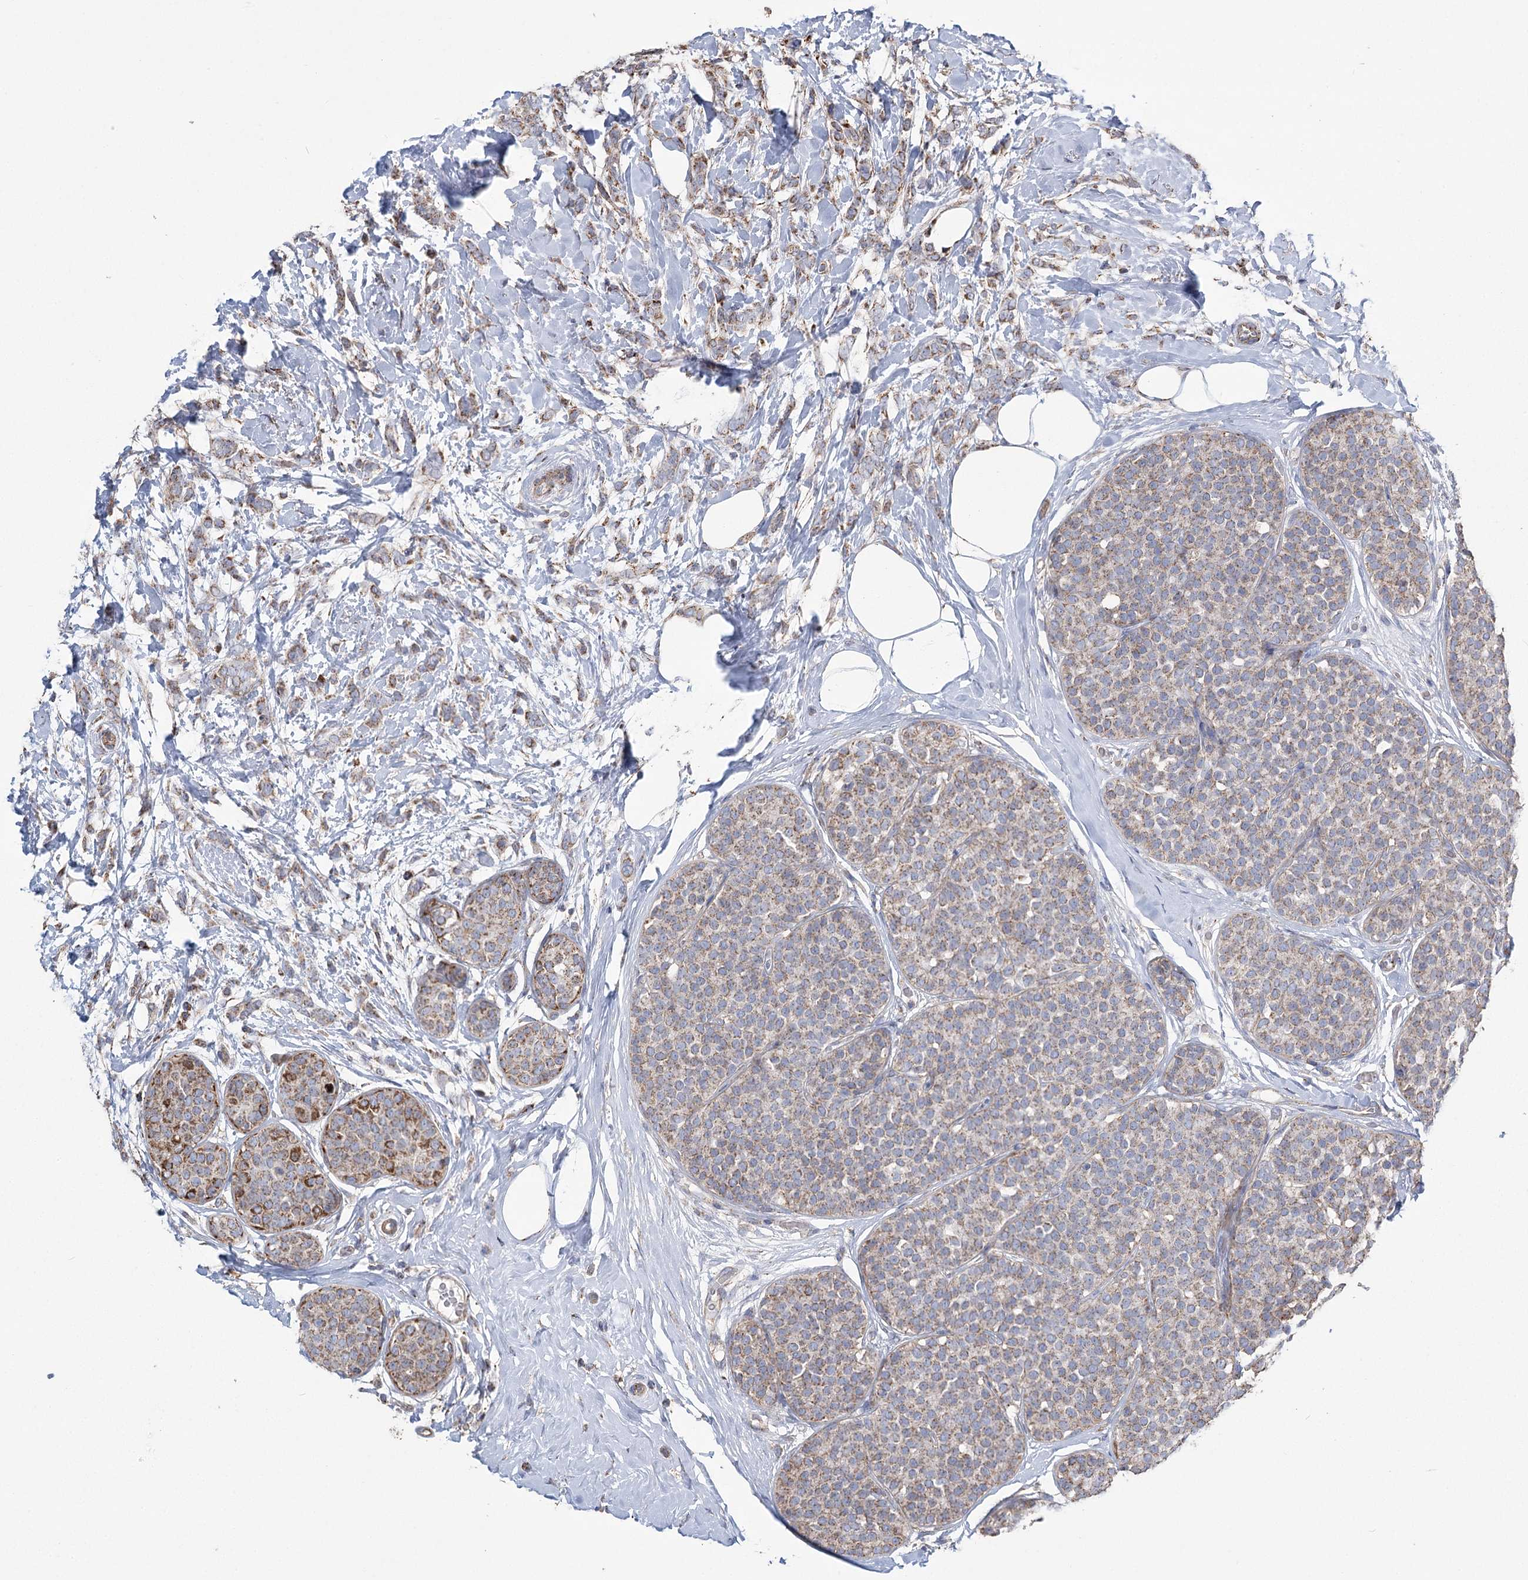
{"staining": {"intensity": "moderate", "quantity": ">75%", "location": "cytoplasmic/membranous"}, "tissue": "breast cancer", "cell_type": "Tumor cells", "image_type": "cancer", "snomed": [{"axis": "morphology", "description": "Lobular carcinoma, in situ"}, {"axis": "morphology", "description": "Lobular carcinoma"}, {"axis": "topography", "description": "Breast"}], "caption": "Protein expression analysis of human lobular carcinoma (breast) reveals moderate cytoplasmic/membranous expression in approximately >75% of tumor cells.", "gene": "RANBP3L", "patient": {"sex": "female", "age": 41}}